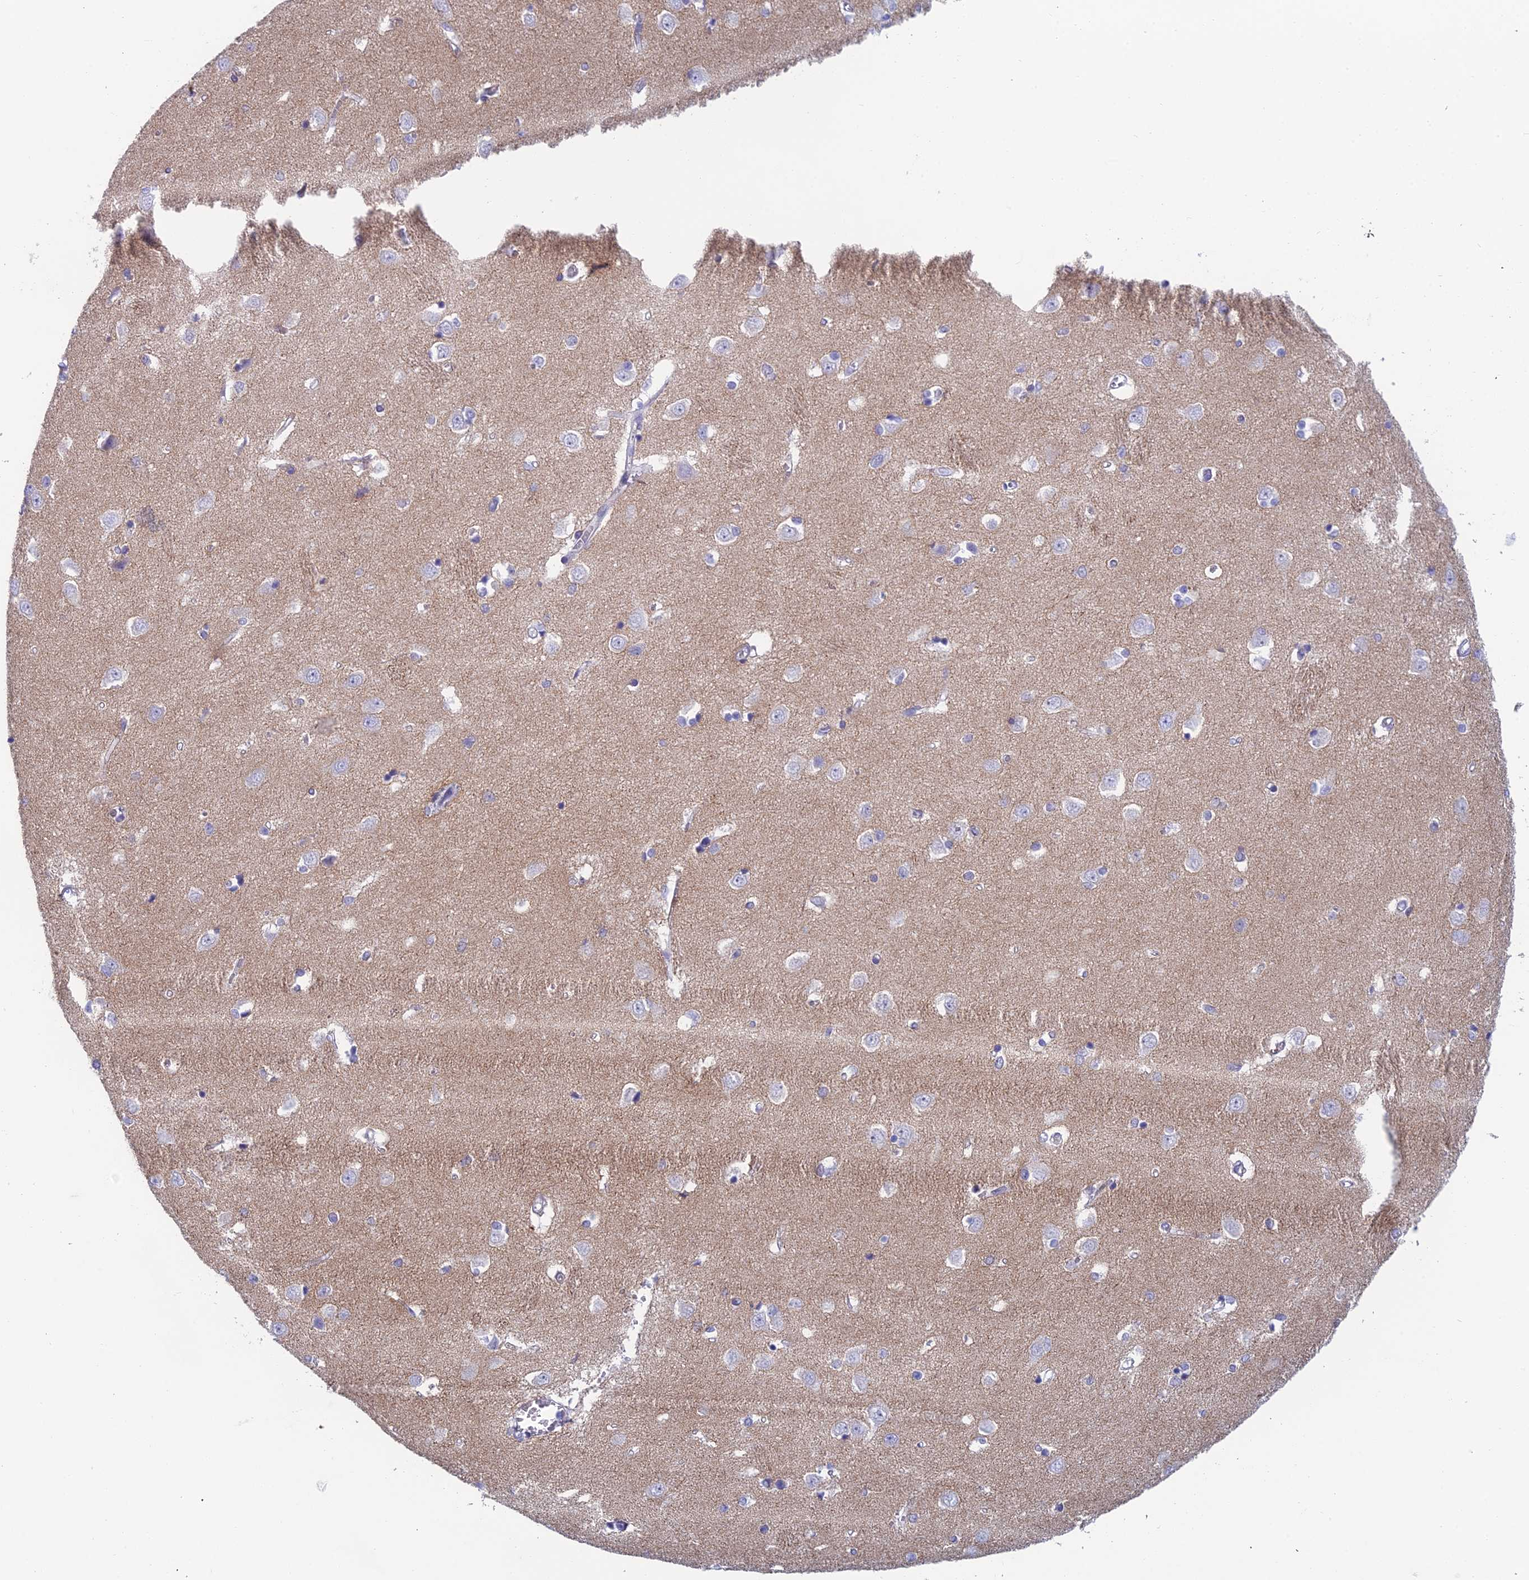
{"staining": {"intensity": "negative", "quantity": "none", "location": "none"}, "tissue": "caudate", "cell_type": "Glial cells", "image_type": "normal", "snomed": [{"axis": "morphology", "description": "Normal tissue, NOS"}, {"axis": "topography", "description": "Lateral ventricle wall"}], "caption": "IHC of benign human caudate shows no staining in glial cells. The staining was performed using DAB (3,3'-diaminobenzidine) to visualize the protein expression in brown, while the nuclei were stained in blue with hematoxylin (Magnification: 20x).", "gene": "TMEM161B", "patient": {"sex": "male", "age": 37}}